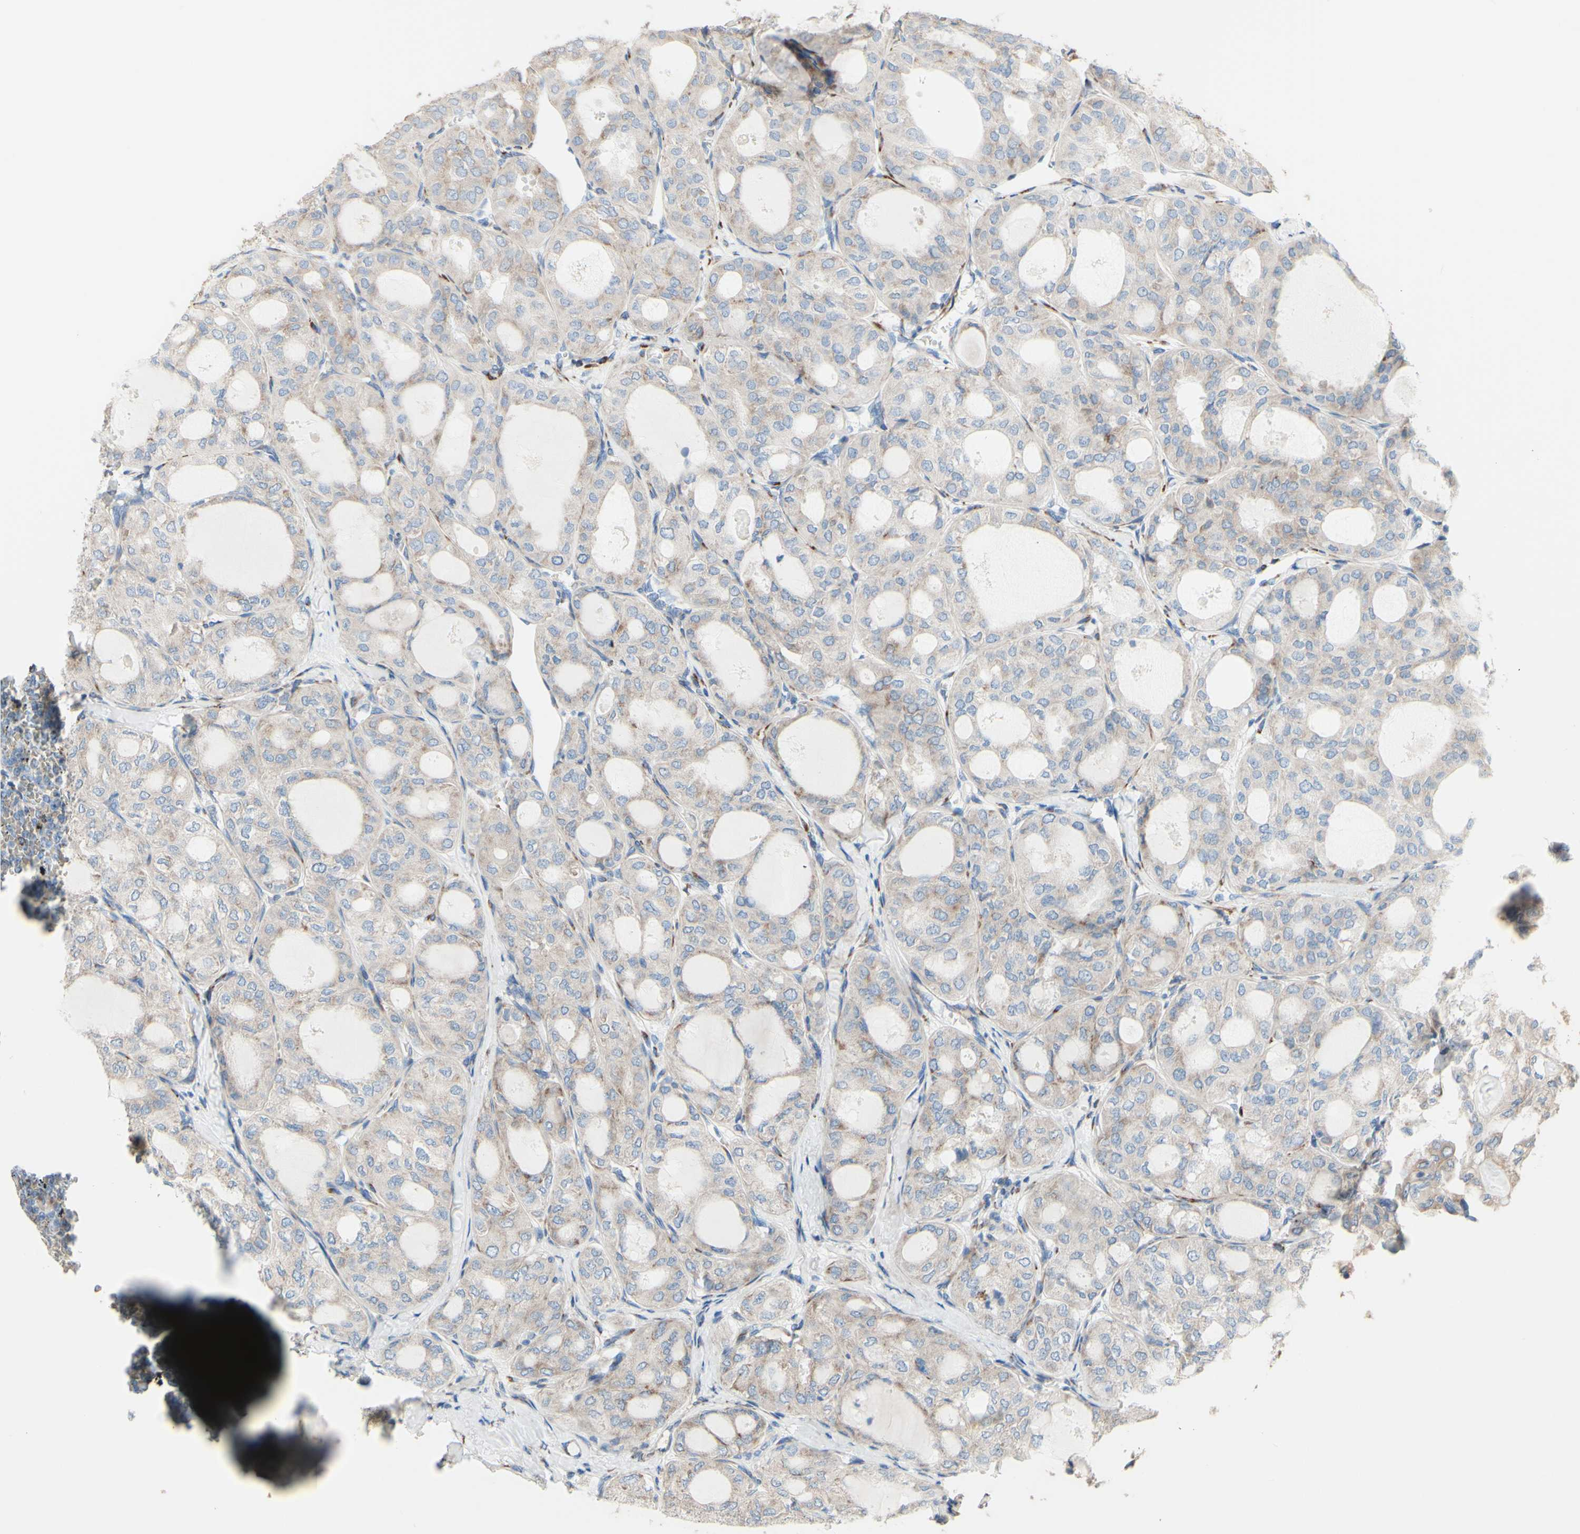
{"staining": {"intensity": "weak", "quantity": "<25%", "location": "cytoplasmic/membranous"}, "tissue": "thyroid cancer", "cell_type": "Tumor cells", "image_type": "cancer", "snomed": [{"axis": "morphology", "description": "Follicular adenoma carcinoma, NOS"}, {"axis": "topography", "description": "Thyroid gland"}], "caption": "Human thyroid cancer (follicular adenoma carcinoma) stained for a protein using IHC displays no staining in tumor cells.", "gene": "AGPAT5", "patient": {"sex": "male", "age": 75}}